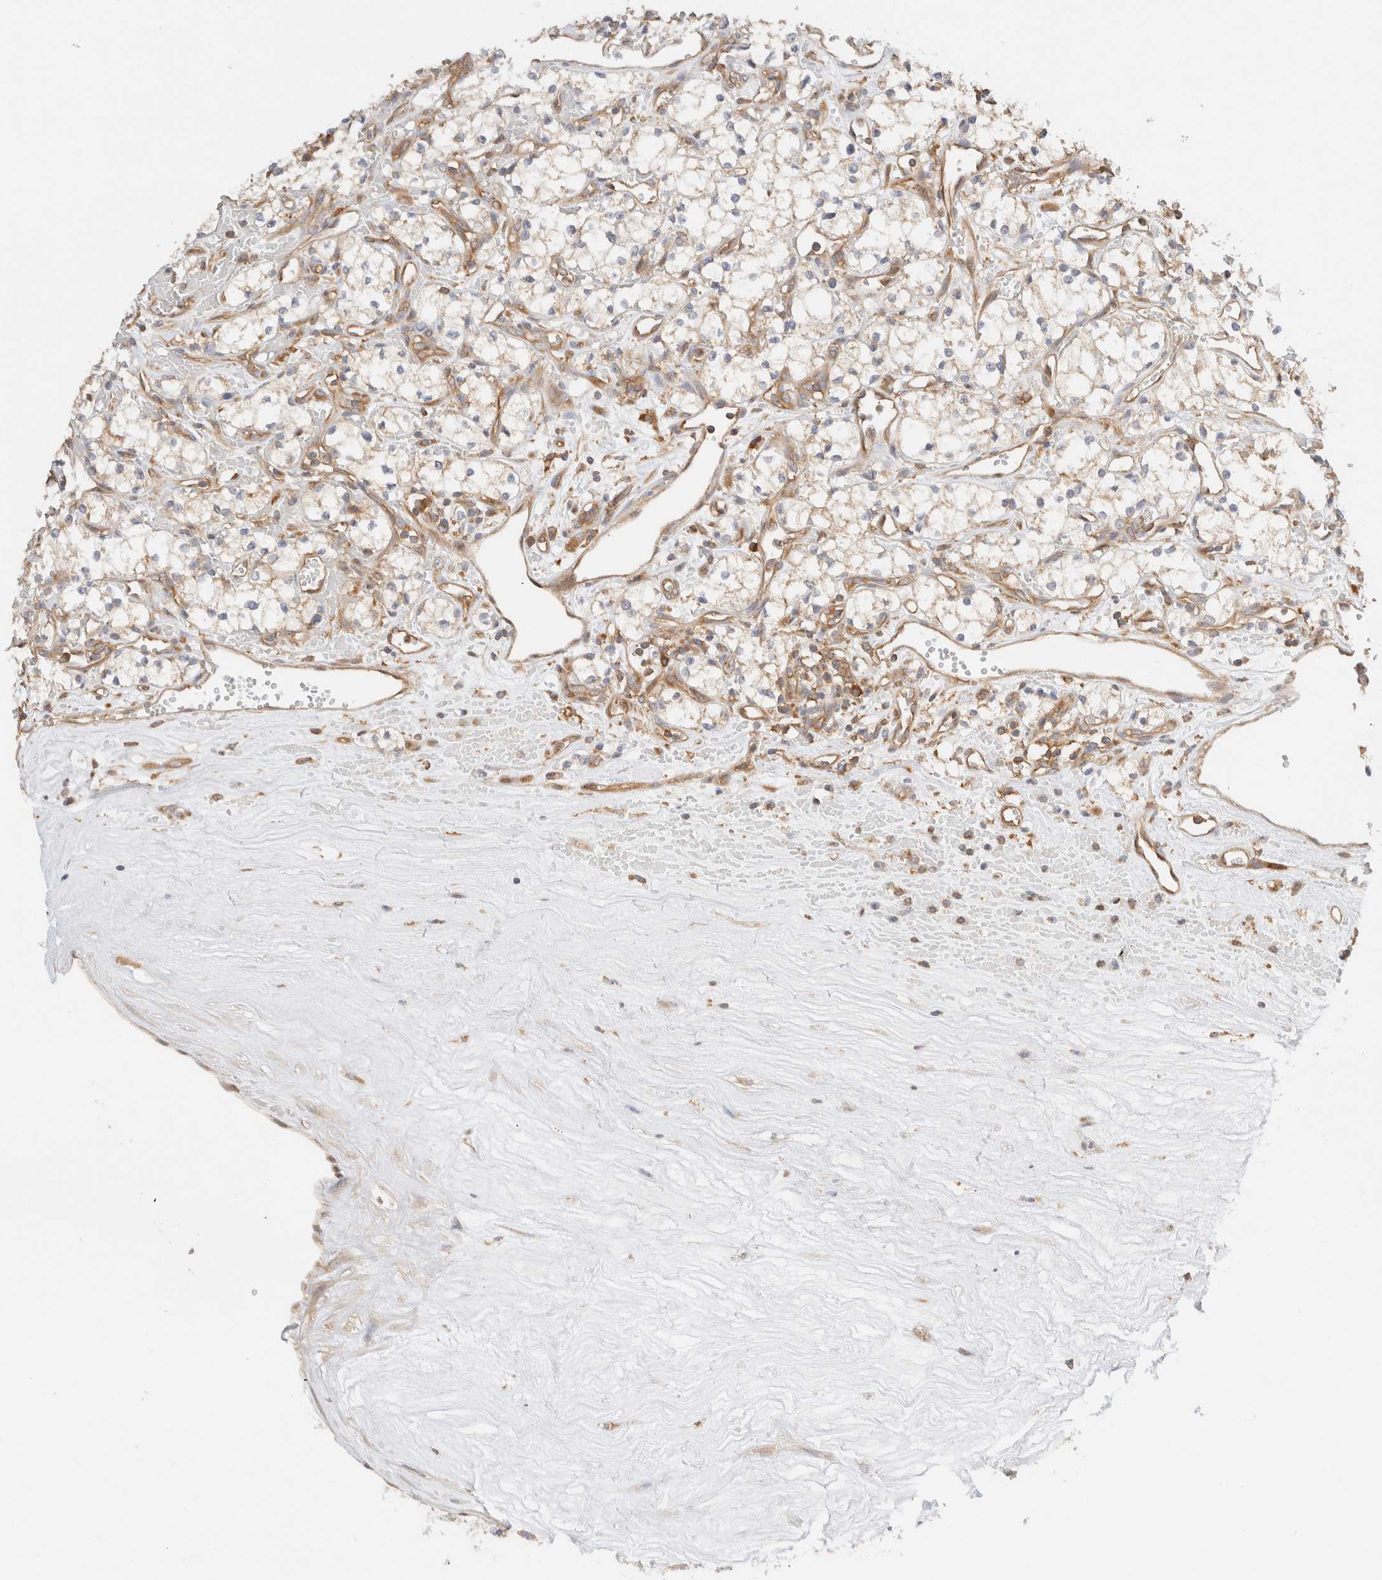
{"staining": {"intensity": "weak", "quantity": "<25%", "location": "cytoplasmic/membranous"}, "tissue": "renal cancer", "cell_type": "Tumor cells", "image_type": "cancer", "snomed": [{"axis": "morphology", "description": "Adenocarcinoma, NOS"}, {"axis": "topography", "description": "Kidney"}], "caption": "The immunohistochemistry (IHC) histopathology image has no significant positivity in tumor cells of adenocarcinoma (renal) tissue. Brightfield microscopy of IHC stained with DAB (3,3'-diaminobenzidine) (brown) and hematoxylin (blue), captured at high magnification.", "gene": "RABEP1", "patient": {"sex": "male", "age": 59}}